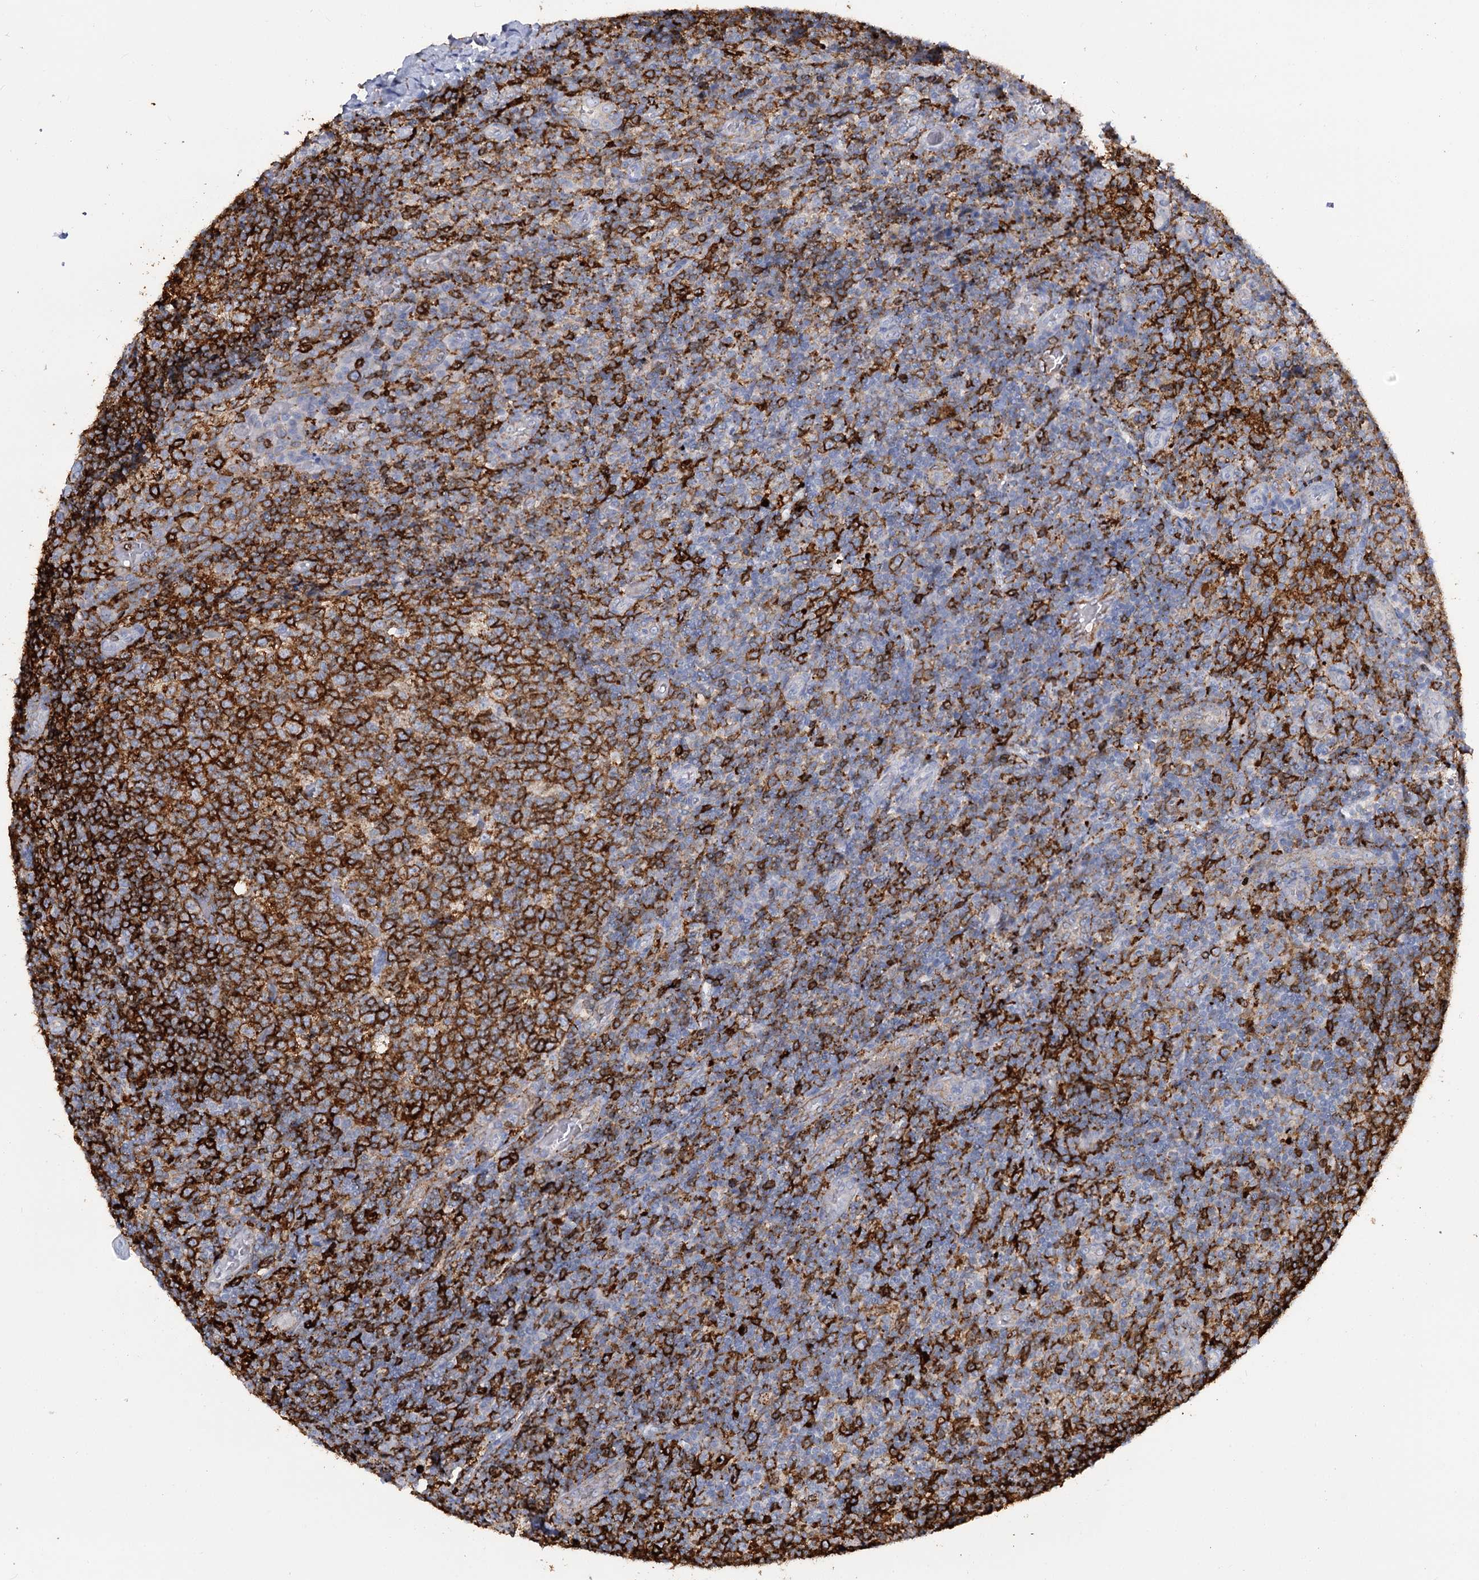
{"staining": {"intensity": "strong", "quantity": ">75%", "location": "cytoplasmic/membranous"}, "tissue": "tonsil", "cell_type": "Germinal center cells", "image_type": "normal", "snomed": [{"axis": "morphology", "description": "Normal tissue, NOS"}, {"axis": "topography", "description": "Tonsil"}], "caption": "This histopathology image displays IHC staining of unremarkable tonsil, with high strong cytoplasmic/membranous expression in approximately >75% of germinal center cells.", "gene": "PIWIL4", "patient": {"sex": "female", "age": 19}}